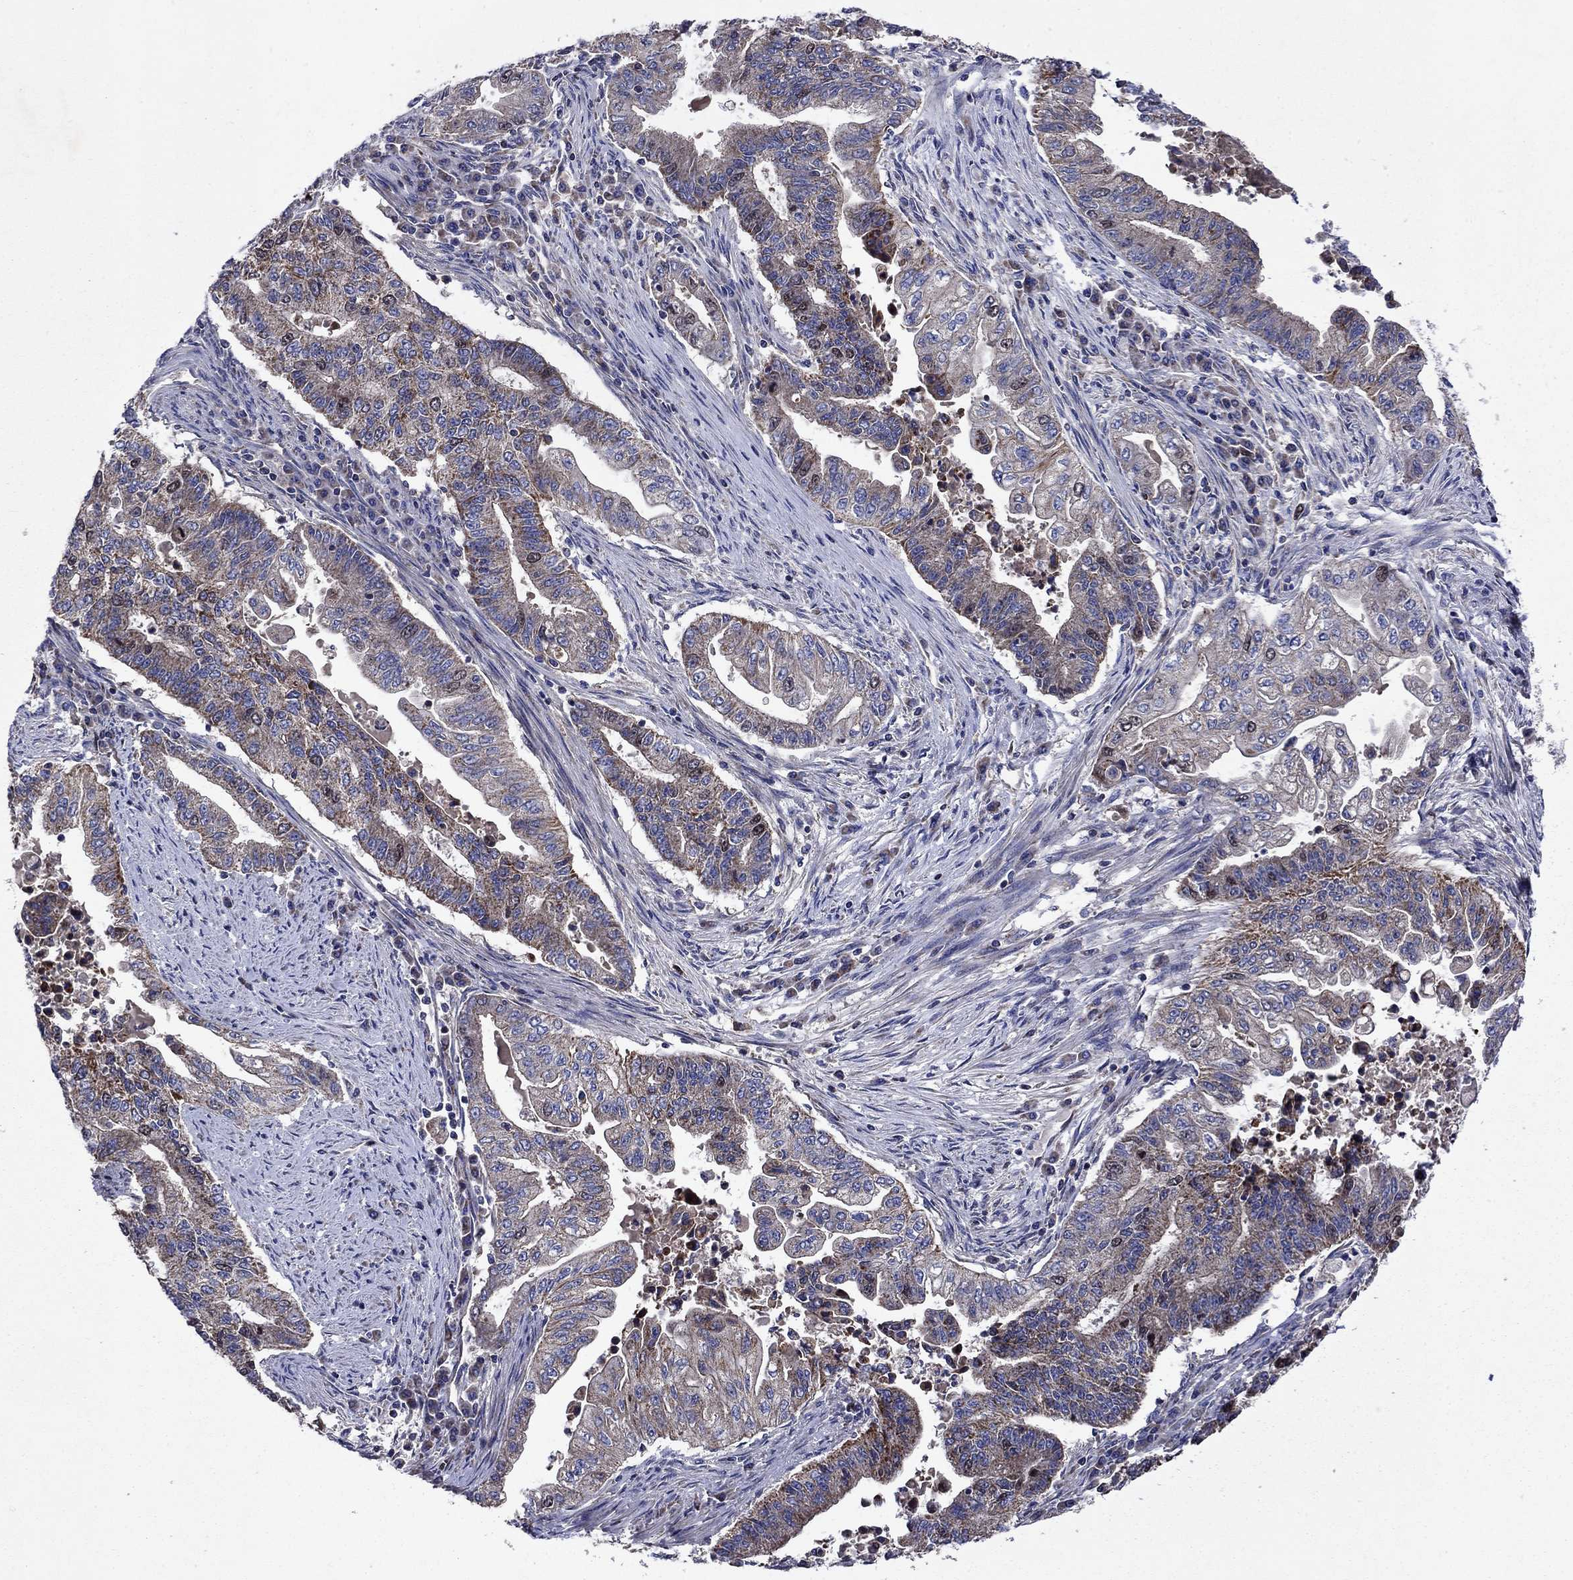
{"staining": {"intensity": "moderate", "quantity": "<25%", "location": "cytoplasmic/membranous"}, "tissue": "endometrial cancer", "cell_type": "Tumor cells", "image_type": "cancer", "snomed": [{"axis": "morphology", "description": "Adenocarcinoma, NOS"}, {"axis": "topography", "description": "Uterus"}, {"axis": "topography", "description": "Endometrium"}], "caption": "An image of endometrial adenocarcinoma stained for a protein shows moderate cytoplasmic/membranous brown staining in tumor cells.", "gene": "KIF22", "patient": {"sex": "female", "age": 54}}